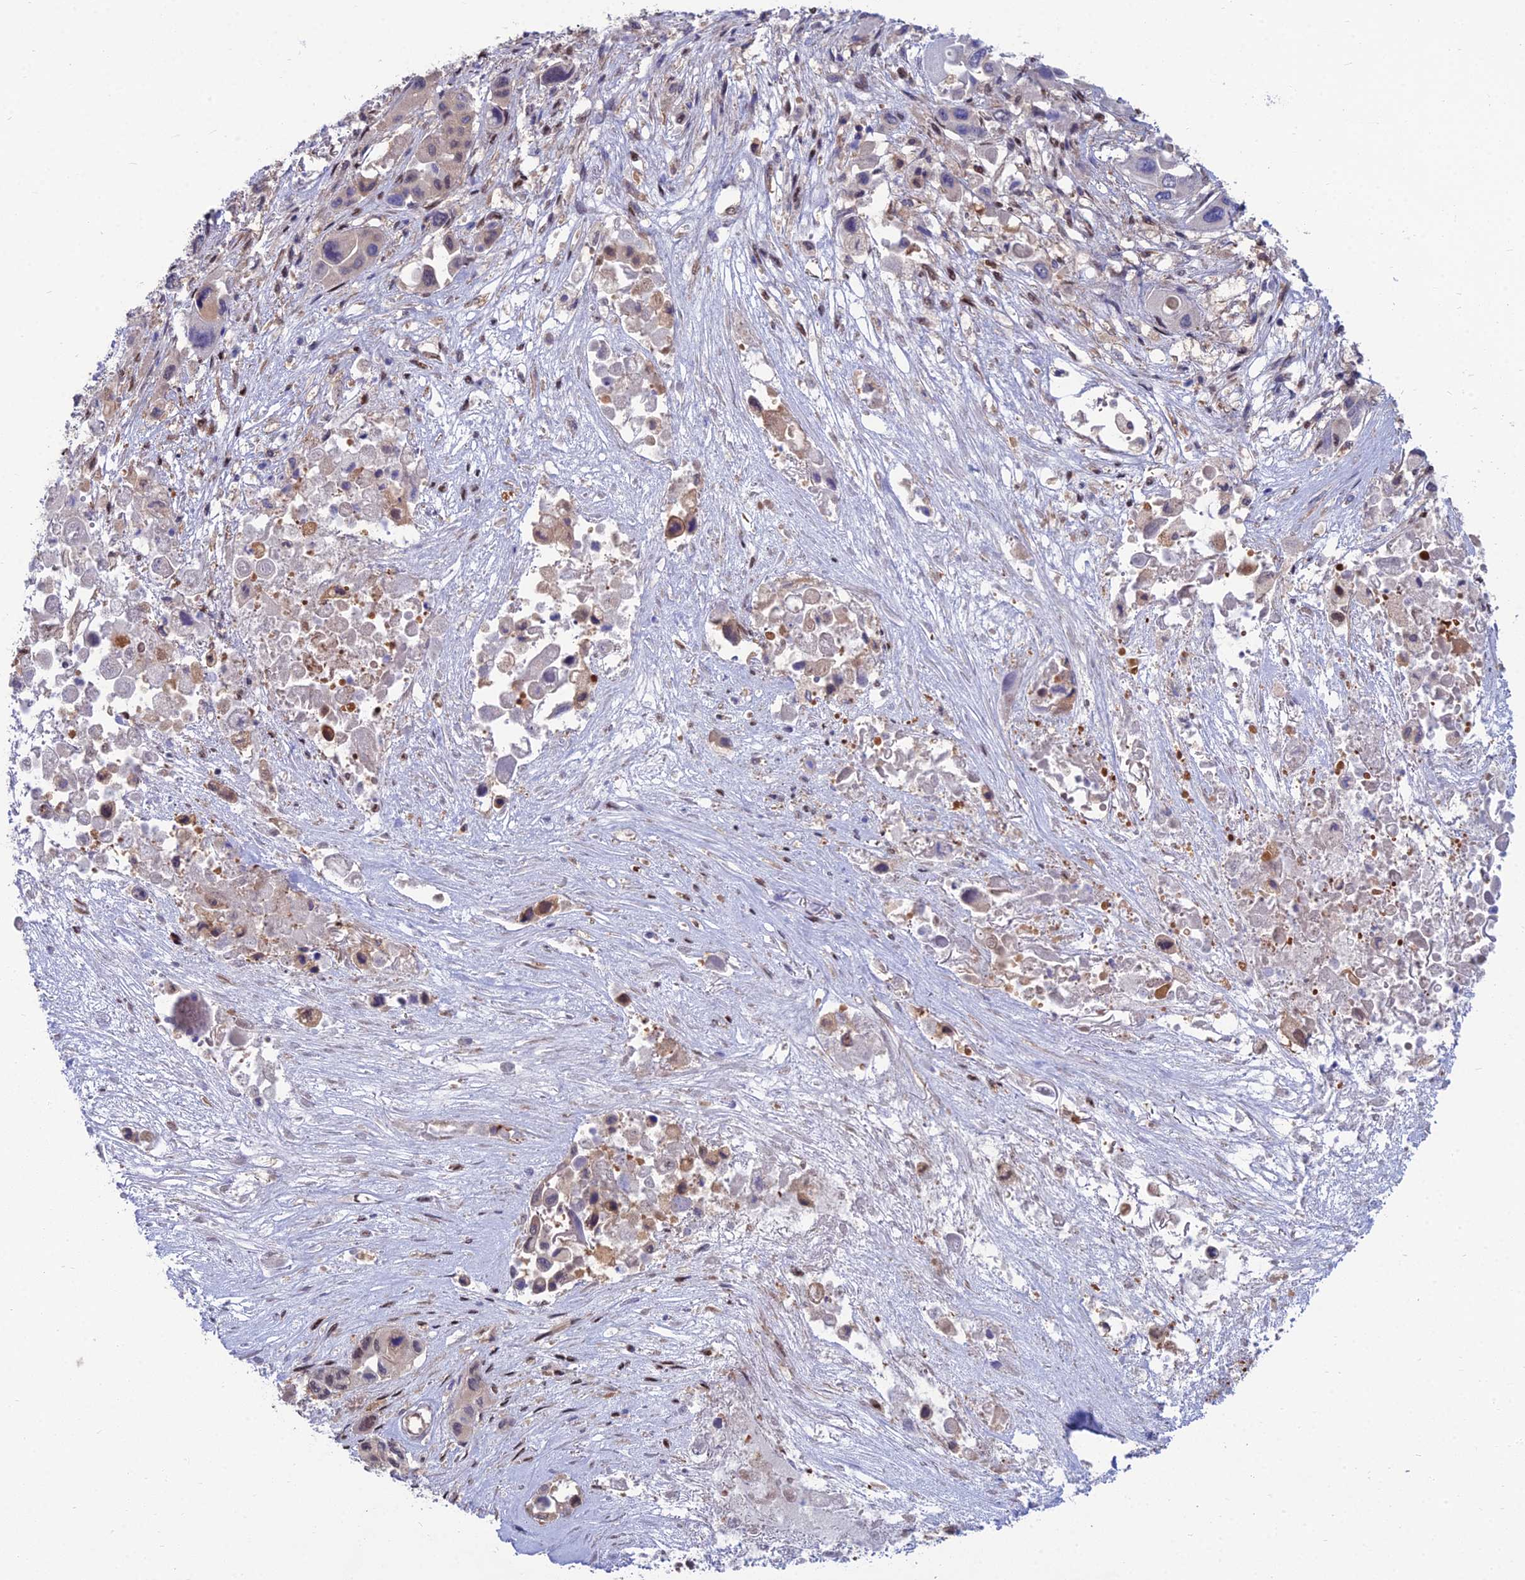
{"staining": {"intensity": "weak", "quantity": "<25%", "location": "cytoplasmic/membranous,nuclear"}, "tissue": "pancreatic cancer", "cell_type": "Tumor cells", "image_type": "cancer", "snomed": [{"axis": "morphology", "description": "Adenocarcinoma, NOS"}, {"axis": "topography", "description": "Pancreas"}], "caption": "Tumor cells show no significant protein staining in pancreatic cancer.", "gene": "DNPEP", "patient": {"sex": "male", "age": 92}}